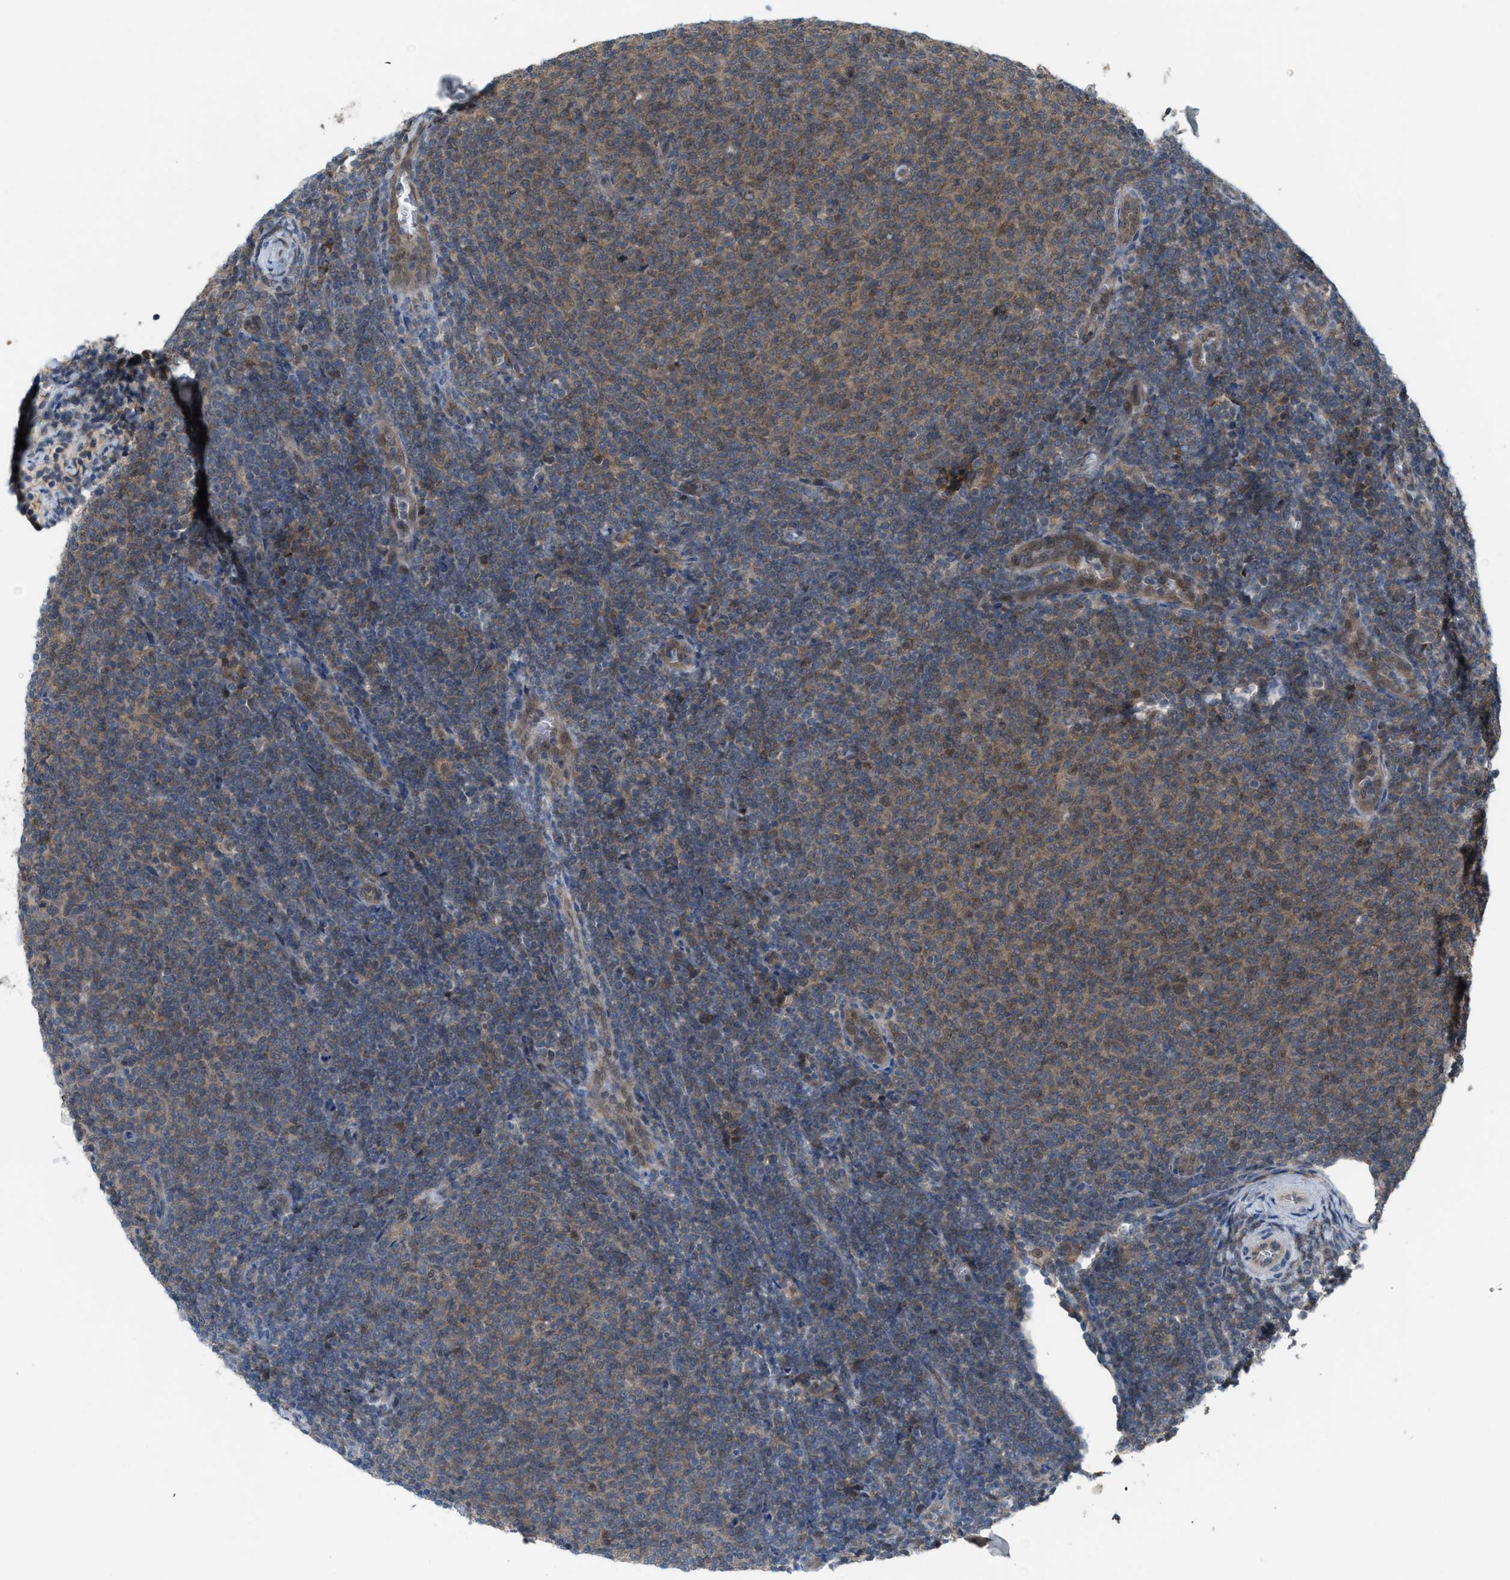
{"staining": {"intensity": "weak", "quantity": ">75%", "location": "cytoplasmic/membranous,nuclear"}, "tissue": "lymphoma", "cell_type": "Tumor cells", "image_type": "cancer", "snomed": [{"axis": "morphology", "description": "Malignant lymphoma, non-Hodgkin's type, Low grade"}, {"axis": "topography", "description": "Lymph node"}], "caption": "IHC histopathology image of human lymphoma stained for a protein (brown), which demonstrates low levels of weak cytoplasmic/membranous and nuclear staining in about >75% of tumor cells.", "gene": "PLAA", "patient": {"sex": "male", "age": 66}}